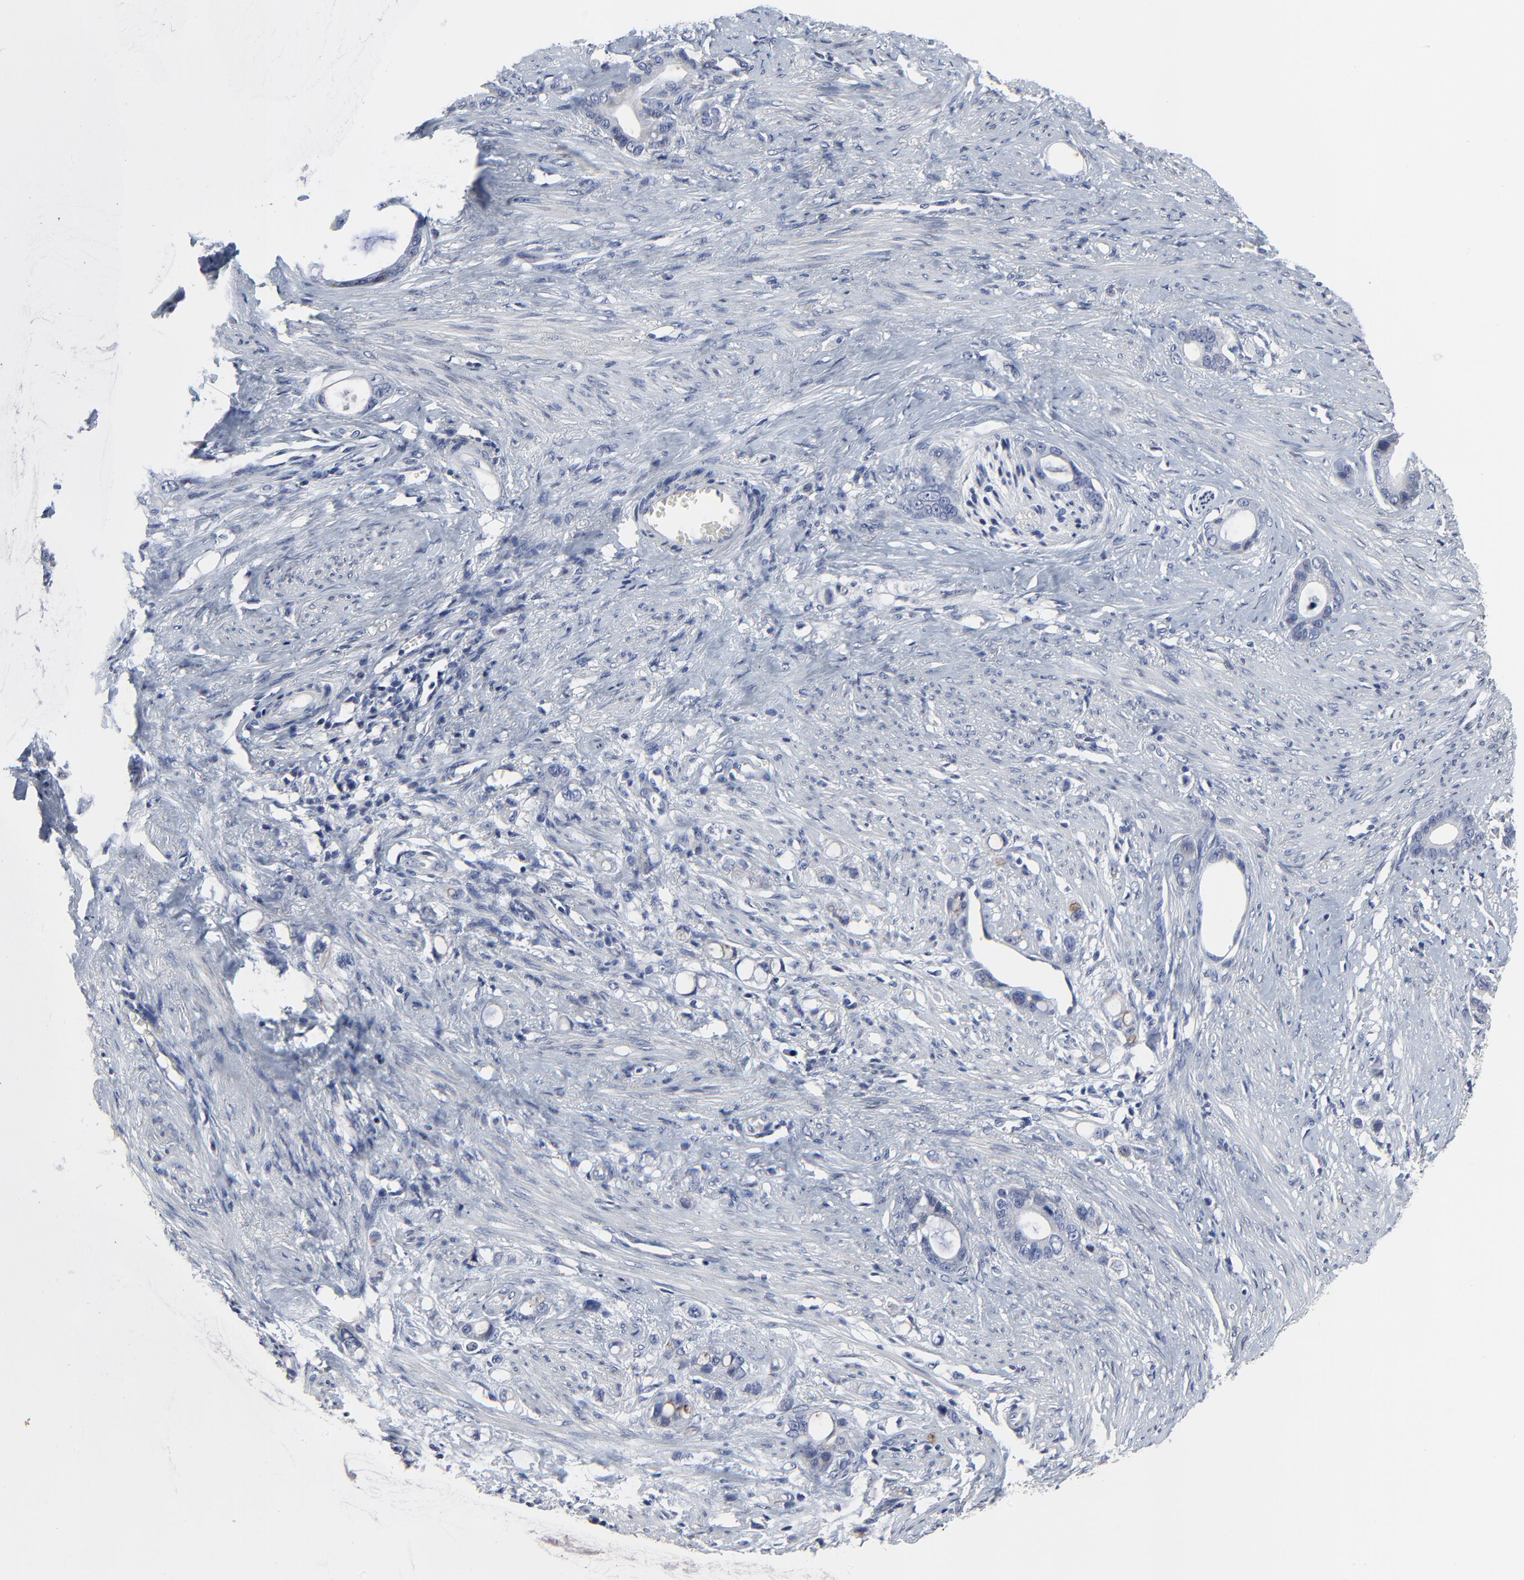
{"staining": {"intensity": "weak", "quantity": "<25%", "location": "cytoplasmic/membranous"}, "tissue": "stomach cancer", "cell_type": "Tumor cells", "image_type": "cancer", "snomed": [{"axis": "morphology", "description": "Adenocarcinoma, NOS"}, {"axis": "topography", "description": "Stomach"}], "caption": "Immunohistochemistry of human adenocarcinoma (stomach) demonstrates no positivity in tumor cells.", "gene": "NLGN3", "patient": {"sex": "female", "age": 75}}